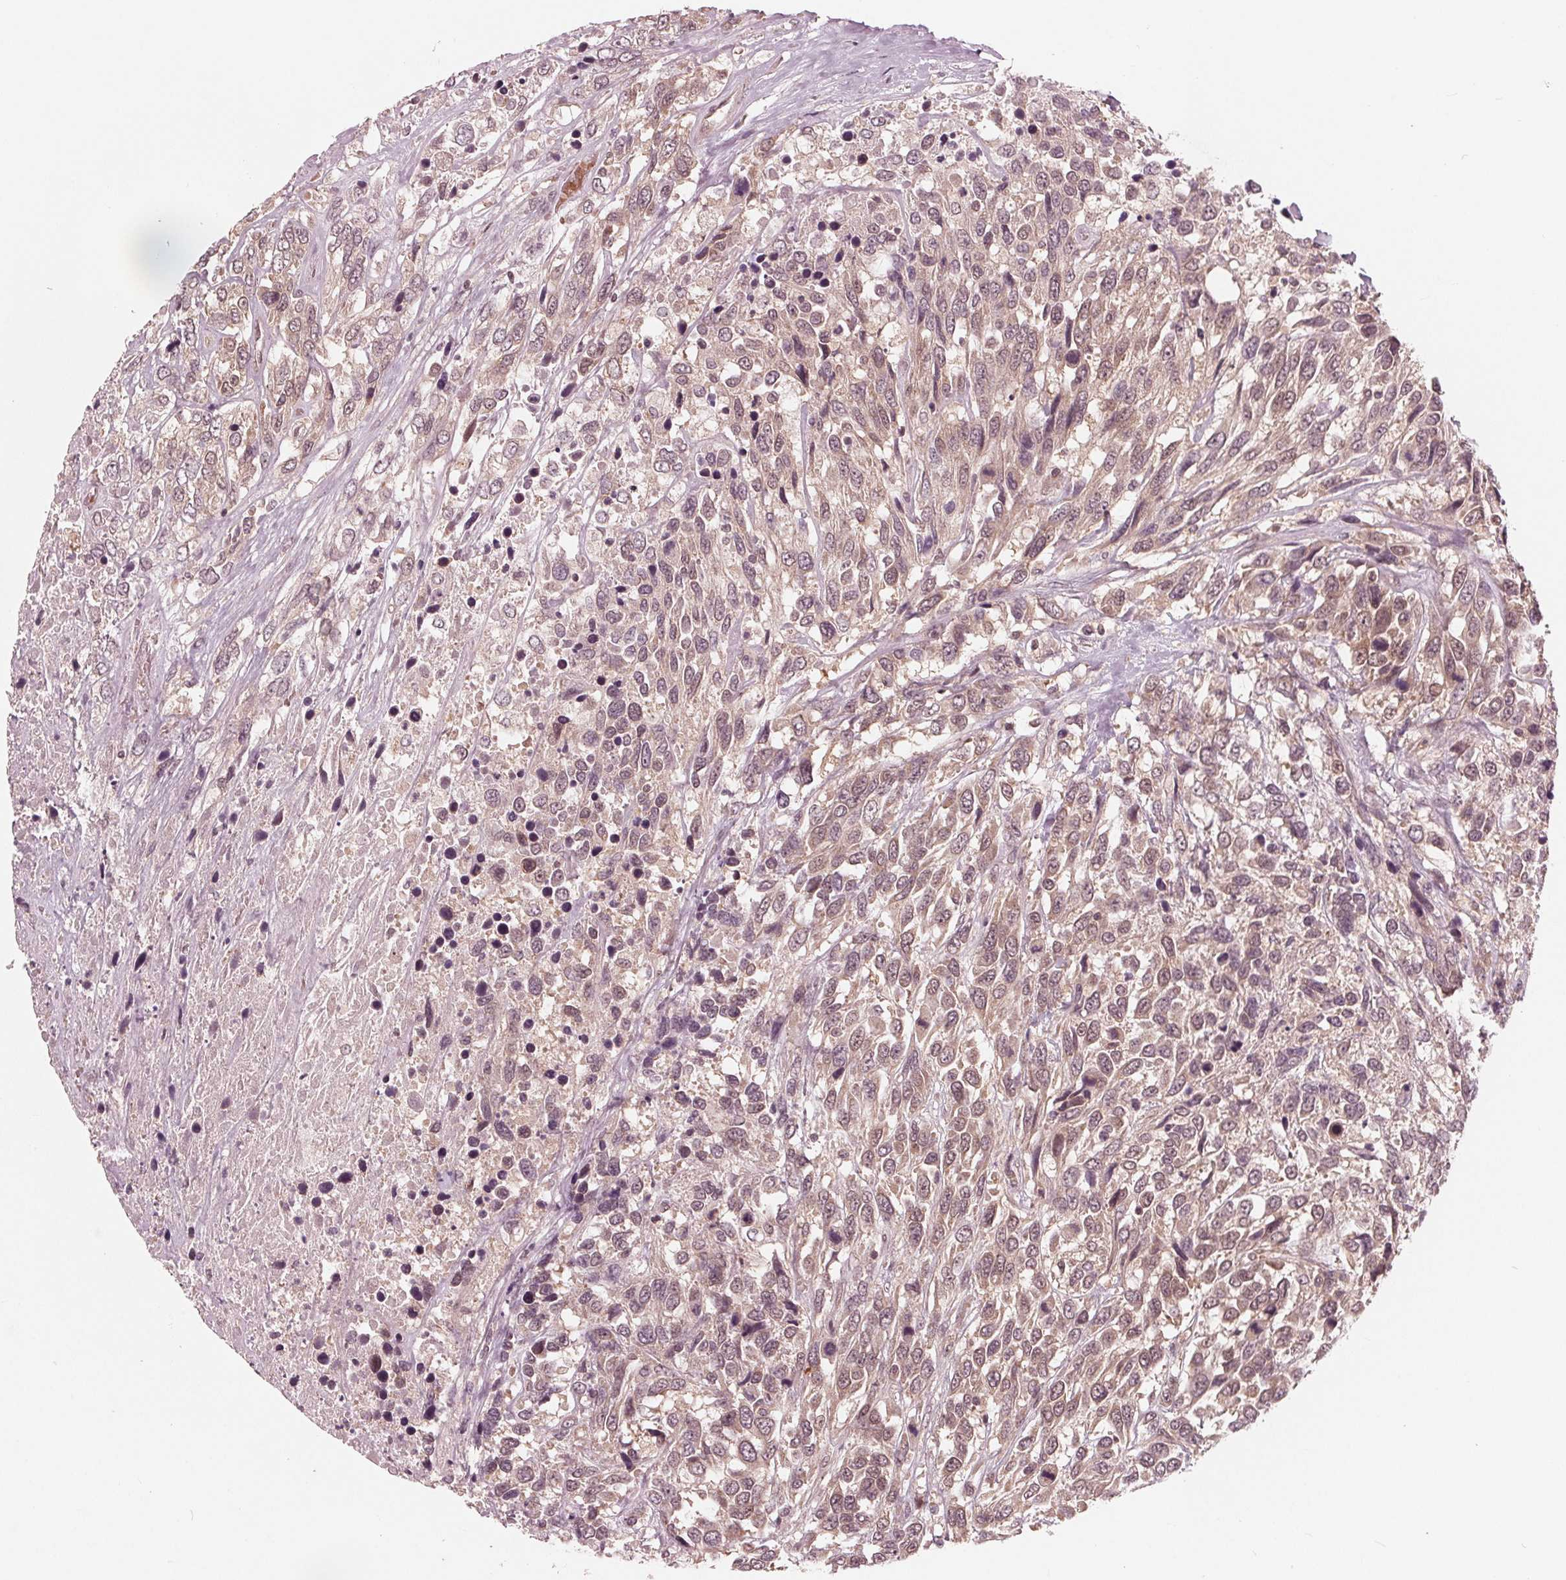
{"staining": {"intensity": "weak", "quantity": "25%-75%", "location": "cytoplasmic/membranous"}, "tissue": "urothelial cancer", "cell_type": "Tumor cells", "image_type": "cancer", "snomed": [{"axis": "morphology", "description": "Urothelial carcinoma, High grade"}, {"axis": "topography", "description": "Urinary bladder"}], "caption": "Protein analysis of urothelial cancer tissue reveals weak cytoplasmic/membranous positivity in about 25%-75% of tumor cells.", "gene": "UBALD1", "patient": {"sex": "female", "age": 70}}